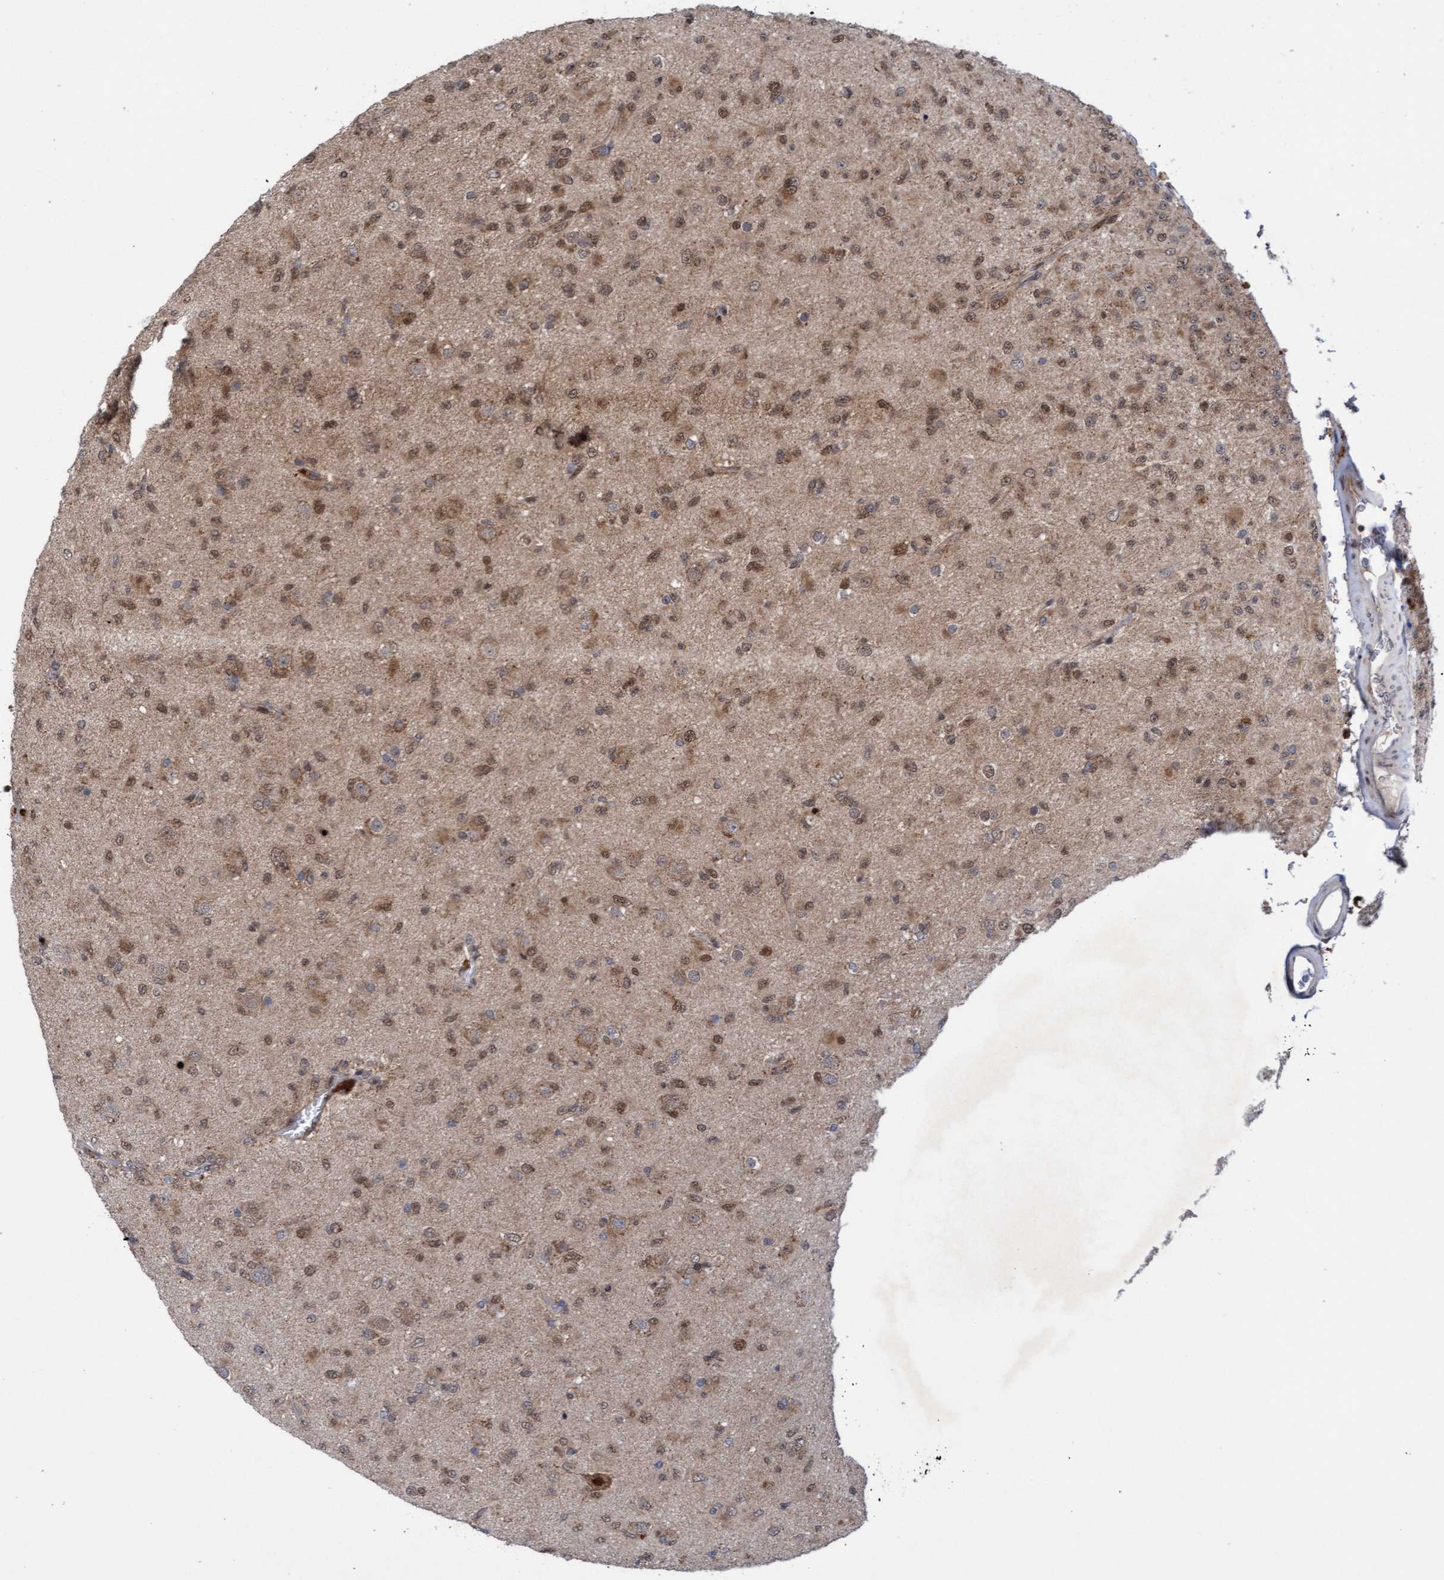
{"staining": {"intensity": "moderate", "quantity": ">75%", "location": "cytoplasmic/membranous,nuclear"}, "tissue": "glioma", "cell_type": "Tumor cells", "image_type": "cancer", "snomed": [{"axis": "morphology", "description": "Glioma, malignant, Low grade"}, {"axis": "topography", "description": "Brain"}], "caption": "An image of glioma stained for a protein reveals moderate cytoplasmic/membranous and nuclear brown staining in tumor cells.", "gene": "TANC2", "patient": {"sex": "male", "age": 65}}